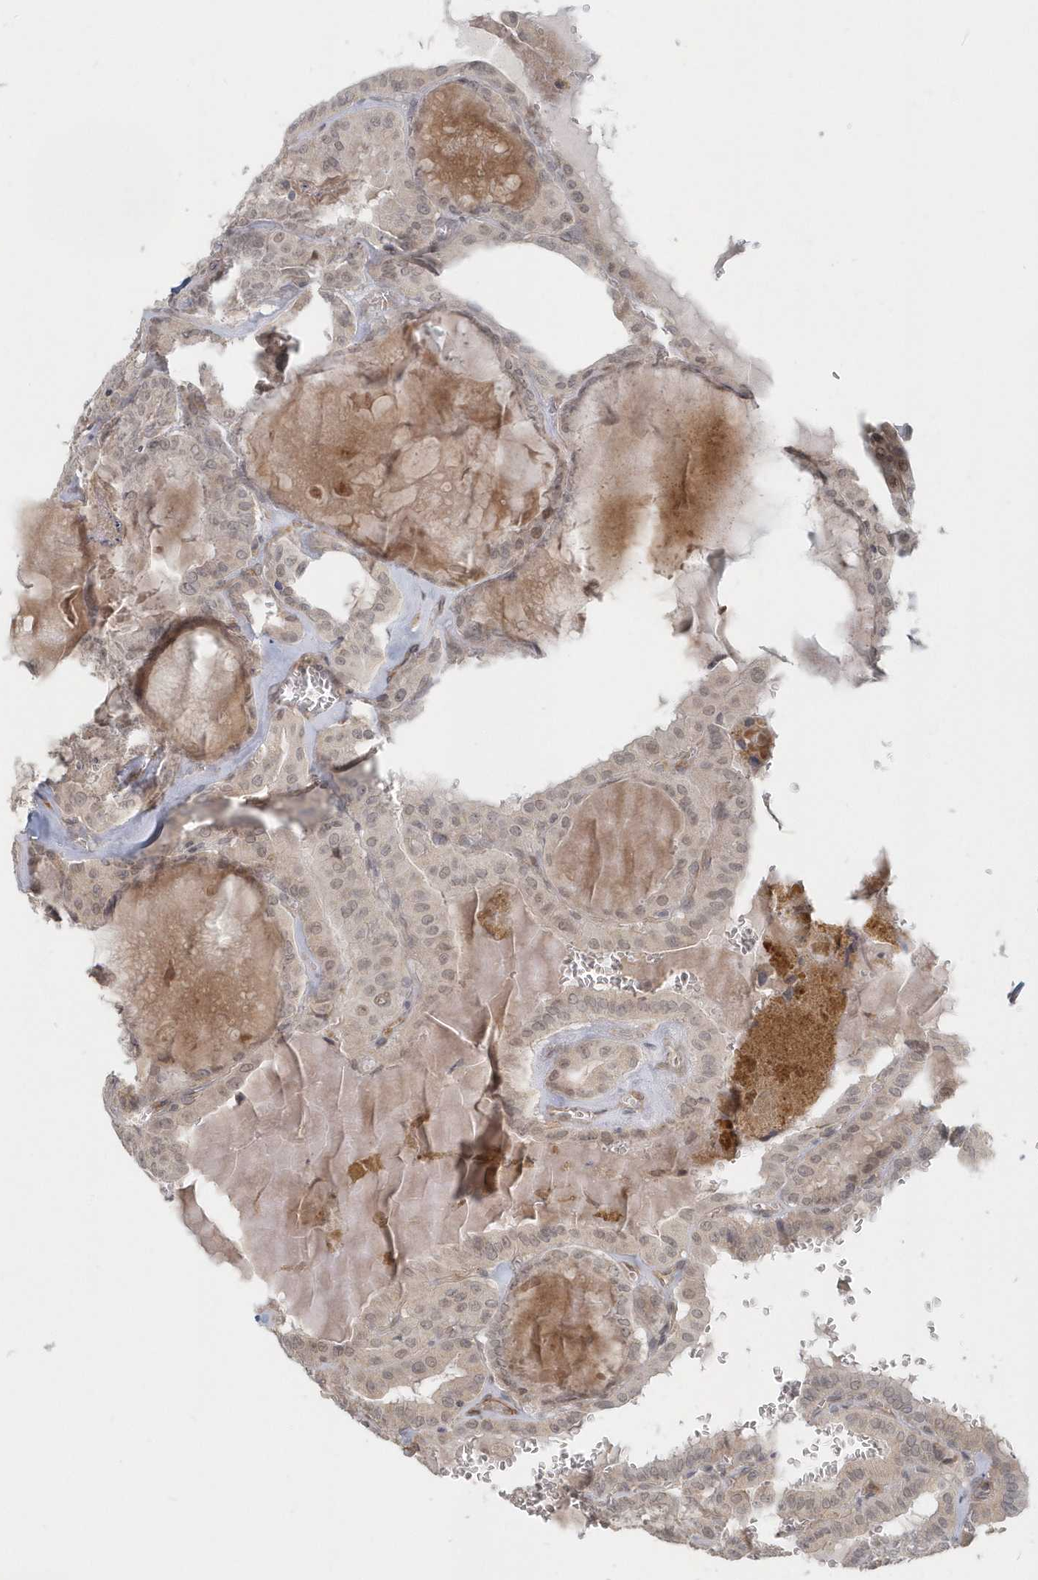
{"staining": {"intensity": "weak", "quantity": "25%-75%", "location": "nuclear"}, "tissue": "thyroid cancer", "cell_type": "Tumor cells", "image_type": "cancer", "snomed": [{"axis": "morphology", "description": "Papillary adenocarcinoma, NOS"}, {"axis": "topography", "description": "Thyroid gland"}], "caption": "Thyroid papillary adenocarcinoma stained with a brown dye reveals weak nuclear positive staining in approximately 25%-75% of tumor cells.", "gene": "NAPB", "patient": {"sex": "male", "age": 52}}